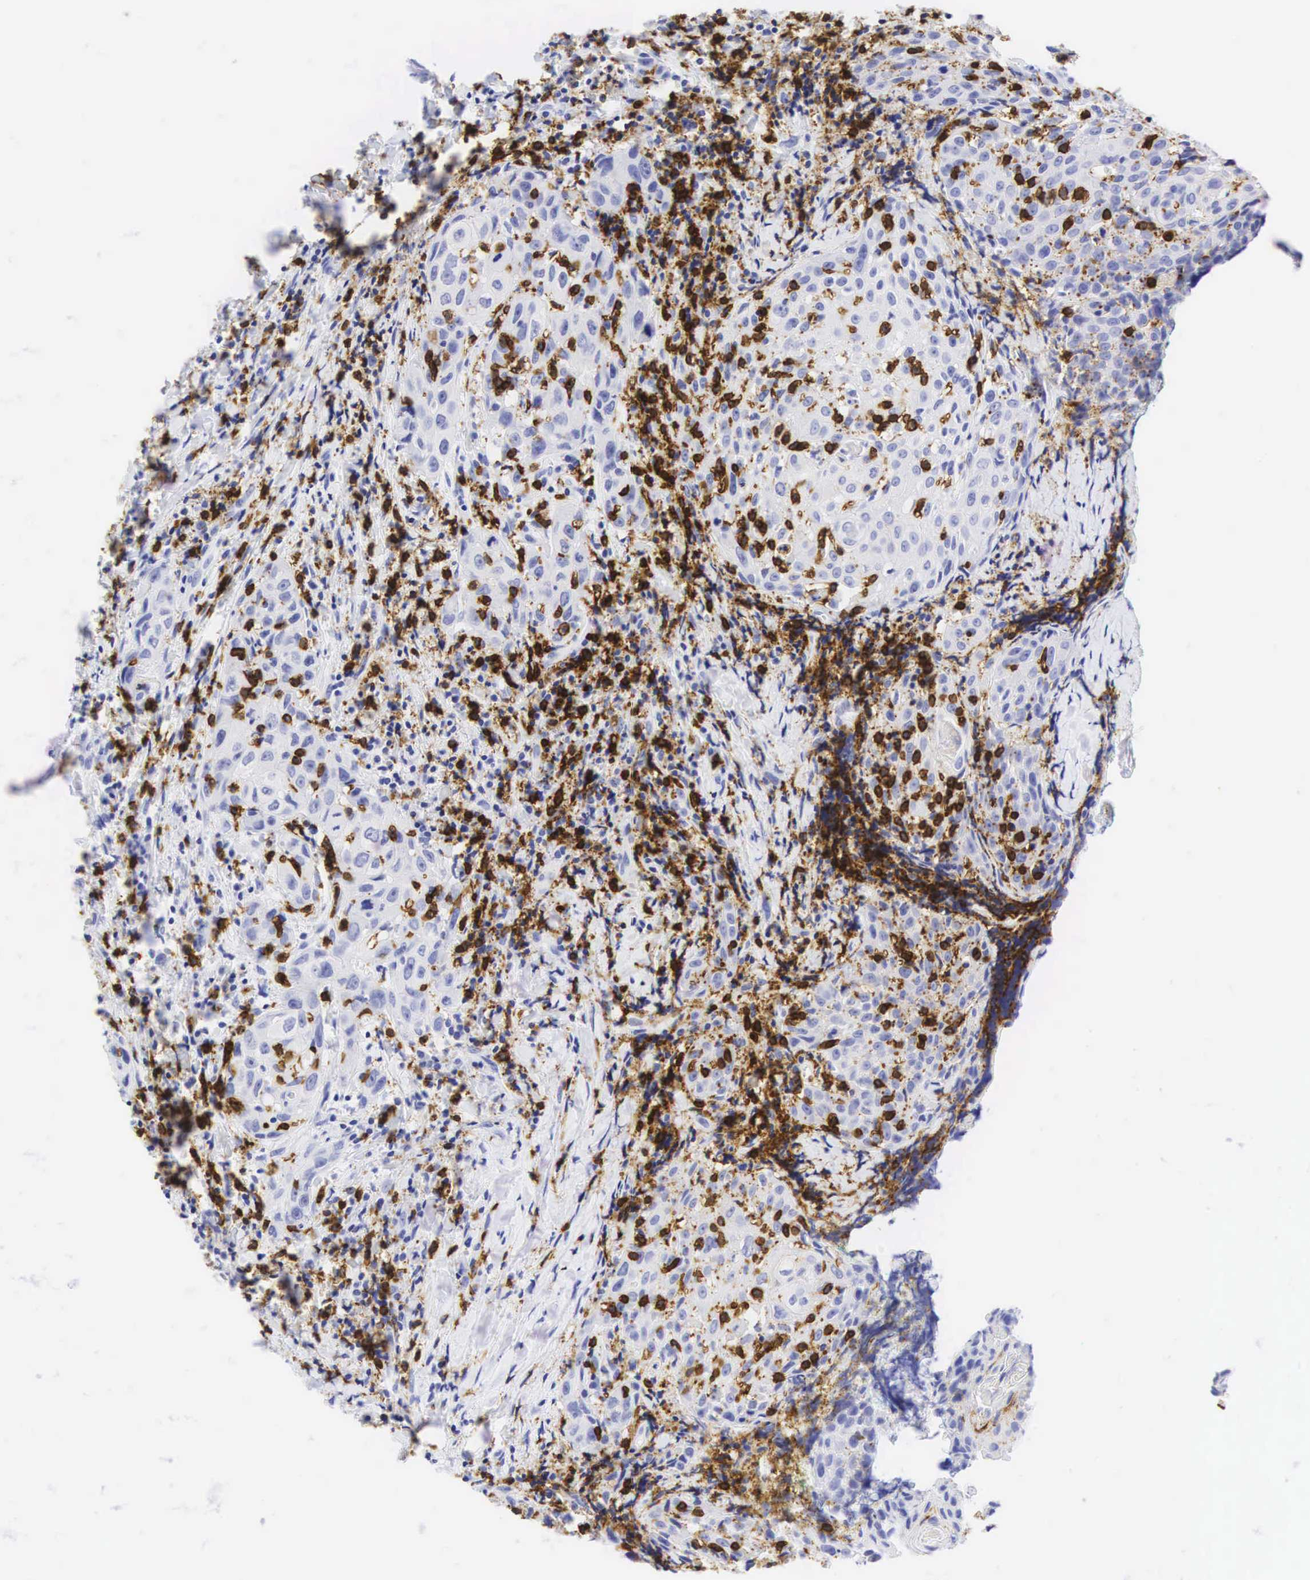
{"staining": {"intensity": "negative", "quantity": "none", "location": "none"}, "tissue": "head and neck cancer", "cell_type": "Tumor cells", "image_type": "cancer", "snomed": [{"axis": "morphology", "description": "Squamous cell carcinoma, NOS"}, {"axis": "topography", "description": "Oral tissue"}, {"axis": "topography", "description": "Head-Neck"}], "caption": "Immunohistochemistry (IHC) photomicrograph of neoplastic tissue: head and neck cancer (squamous cell carcinoma) stained with DAB (3,3'-diaminobenzidine) shows no significant protein expression in tumor cells.", "gene": "CD8A", "patient": {"sex": "female", "age": 82}}